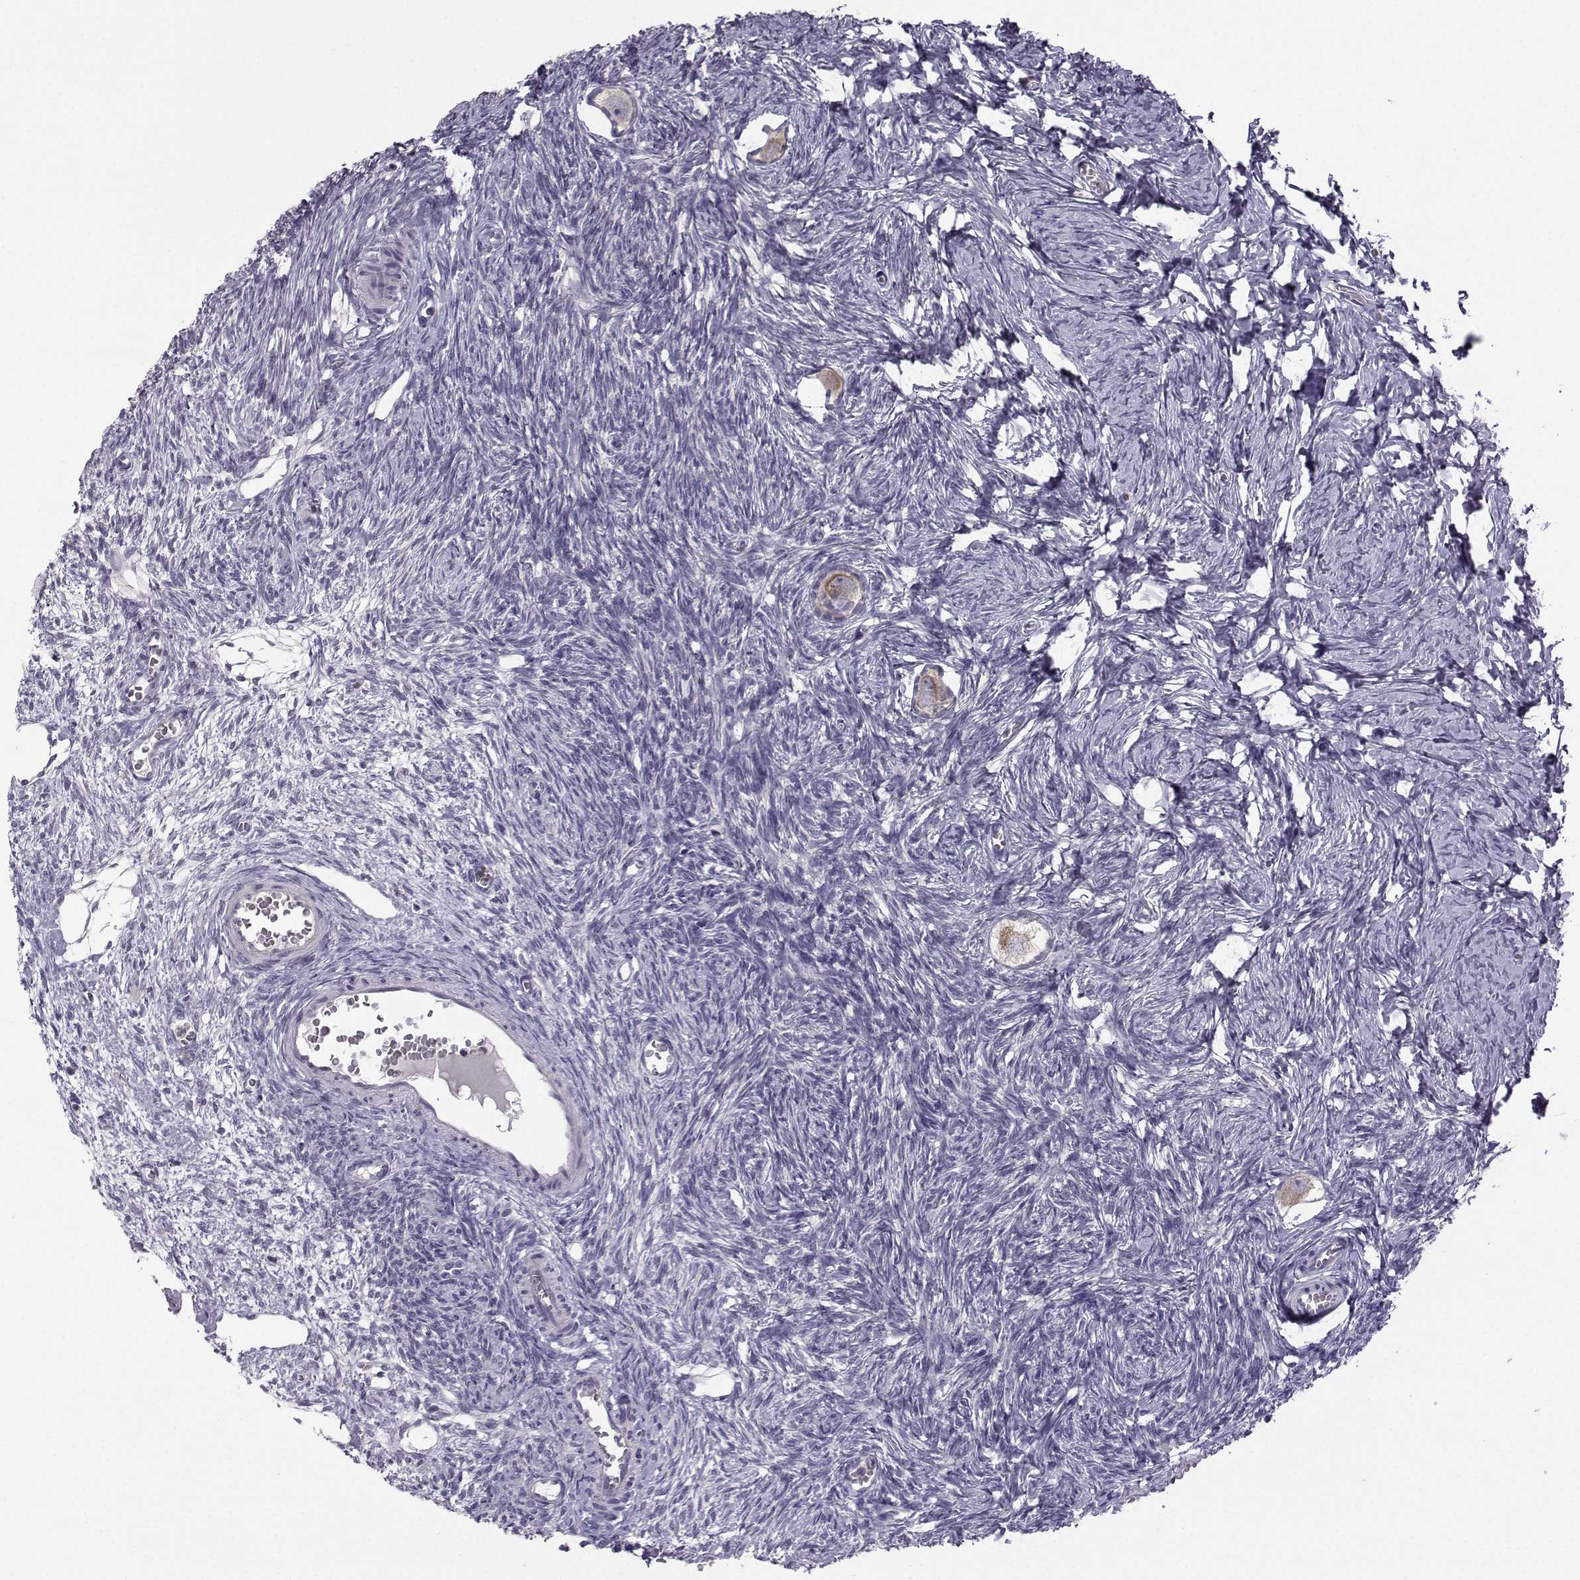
{"staining": {"intensity": "weak", "quantity": "25%-75%", "location": "cytoplasmic/membranous"}, "tissue": "ovary", "cell_type": "Follicle cells", "image_type": "normal", "snomed": [{"axis": "morphology", "description": "Normal tissue, NOS"}, {"axis": "topography", "description": "Ovary"}], "caption": "The immunohistochemical stain highlights weak cytoplasmic/membranous positivity in follicle cells of benign ovary. Immunohistochemistry stains the protein of interest in brown and the nuclei are stained blue.", "gene": "FCAMR", "patient": {"sex": "female", "age": 27}}